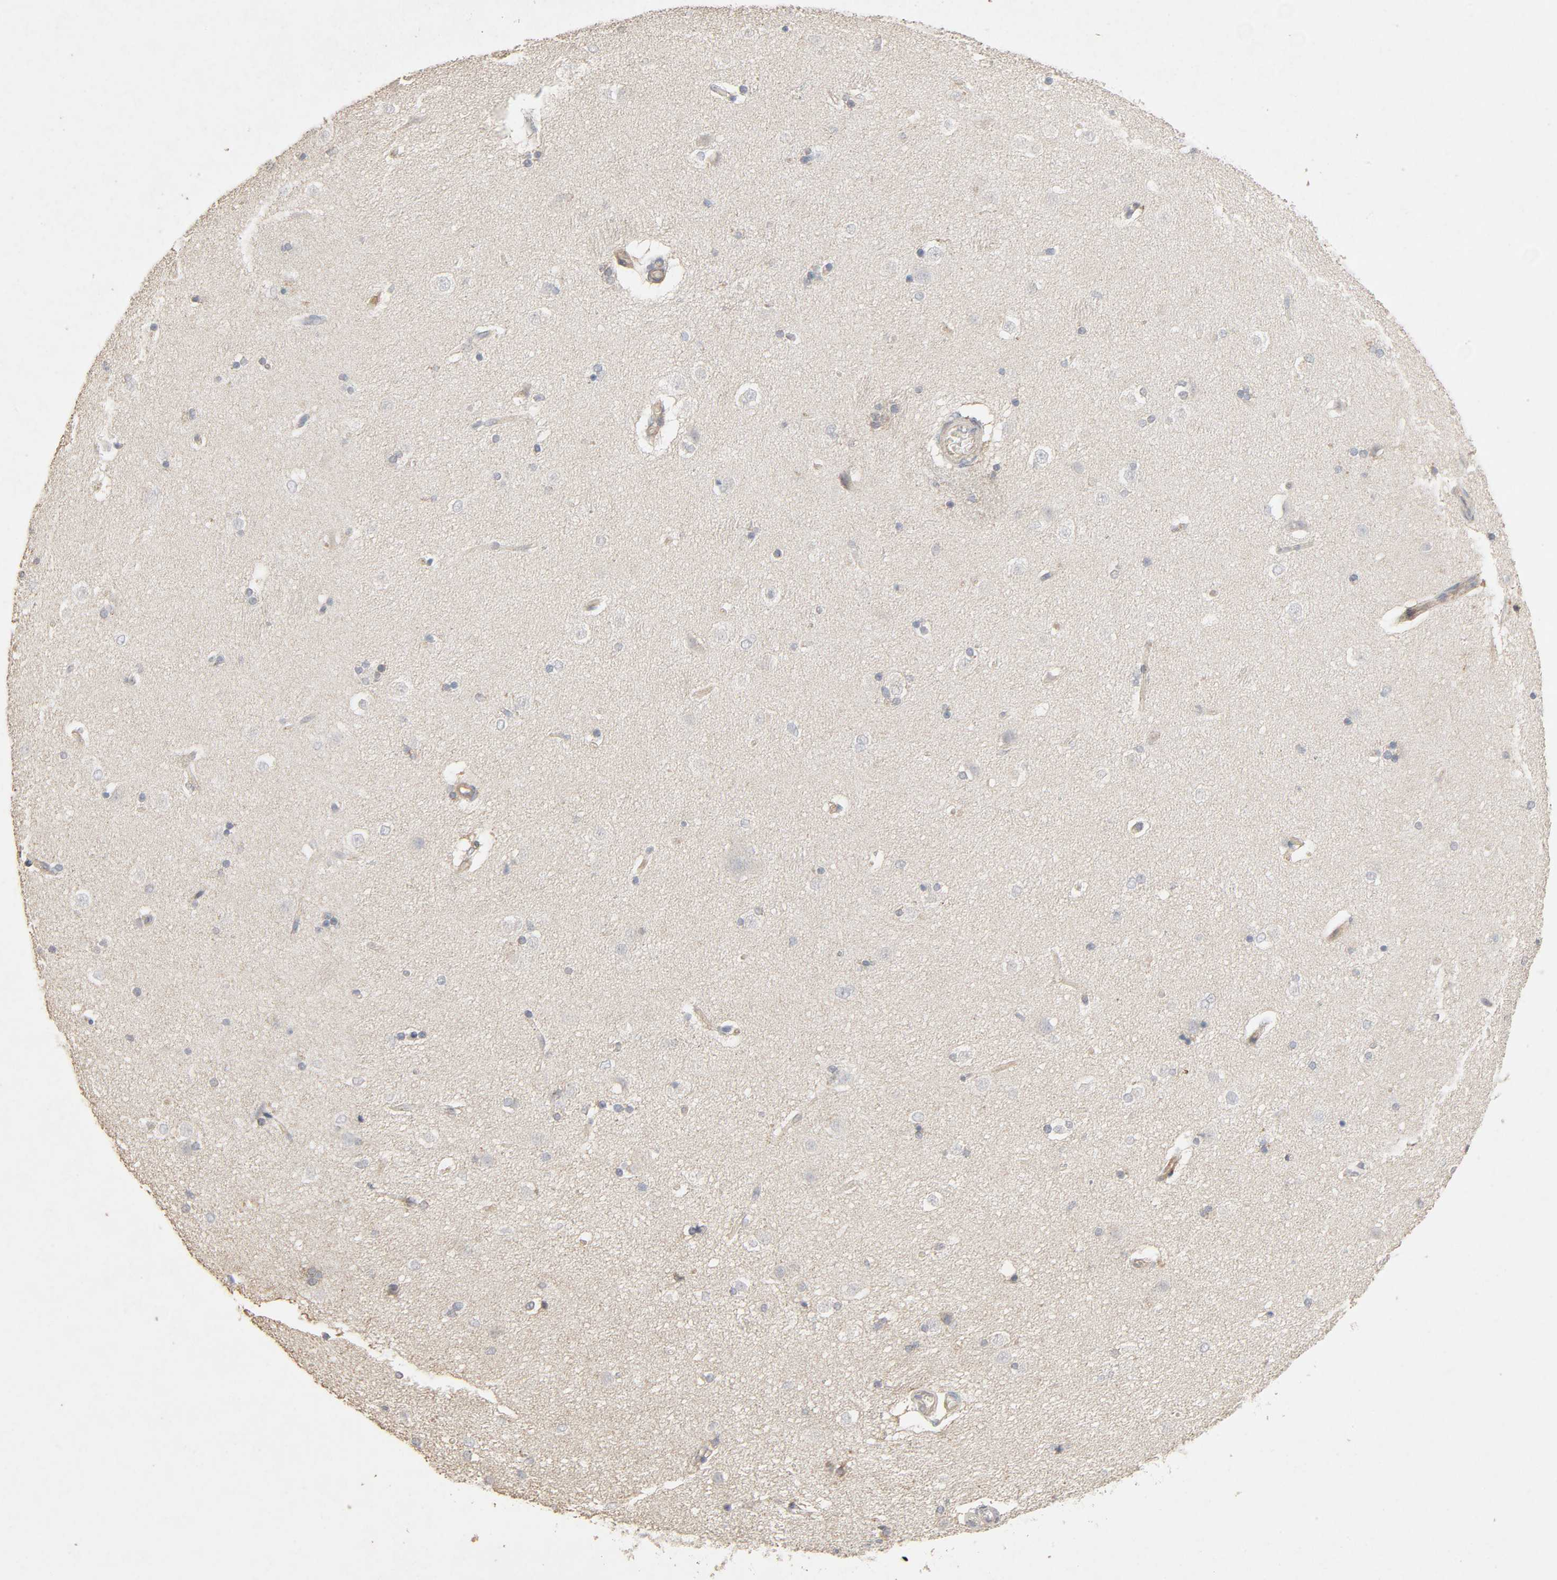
{"staining": {"intensity": "weak", "quantity": "<25%", "location": "cytoplasmic/membranous"}, "tissue": "caudate", "cell_type": "Glial cells", "image_type": "normal", "snomed": [{"axis": "morphology", "description": "Normal tissue, NOS"}, {"axis": "topography", "description": "Lateral ventricle wall"}], "caption": "DAB (3,3'-diaminobenzidine) immunohistochemical staining of benign caudate exhibits no significant positivity in glial cells.", "gene": "CDK6", "patient": {"sex": "female", "age": 19}}